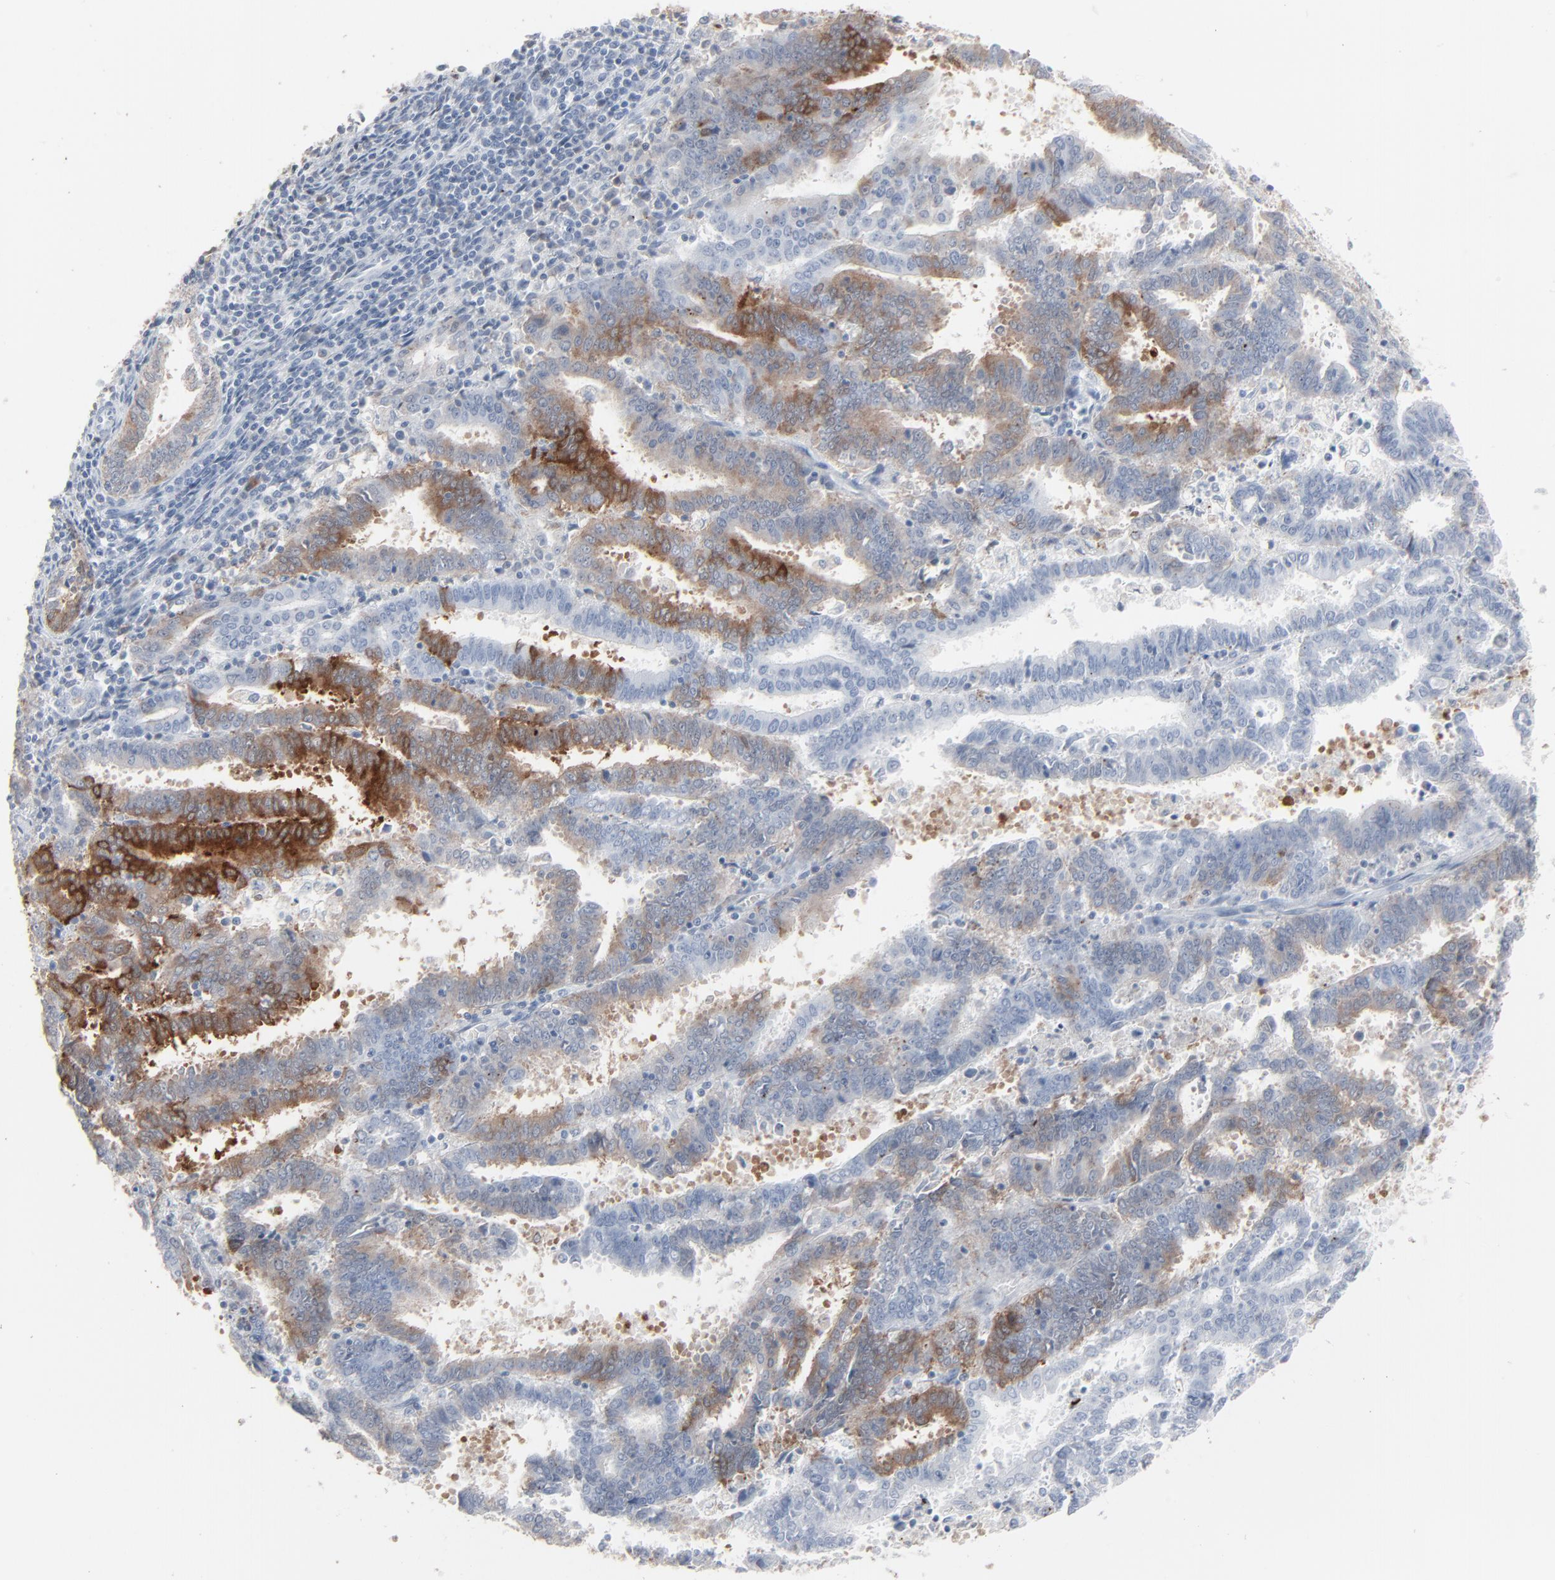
{"staining": {"intensity": "moderate", "quantity": "25%-75%", "location": "cytoplasmic/membranous"}, "tissue": "endometrial cancer", "cell_type": "Tumor cells", "image_type": "cancer", "snomed": [{"axis": "morphology", "description": "Adenocarcinoma, NOS"}, {"axis": "topography", "description": "Uterus"}], "caption": "Protein staining by IHC demonstrates moderate cytoplasmic/membranous staining in approximately 25%-75% of tumor cells in endometrial adenocarcinoma.", "gene": "PHGDH", "patient": {"sex": "female", "age": 83}}